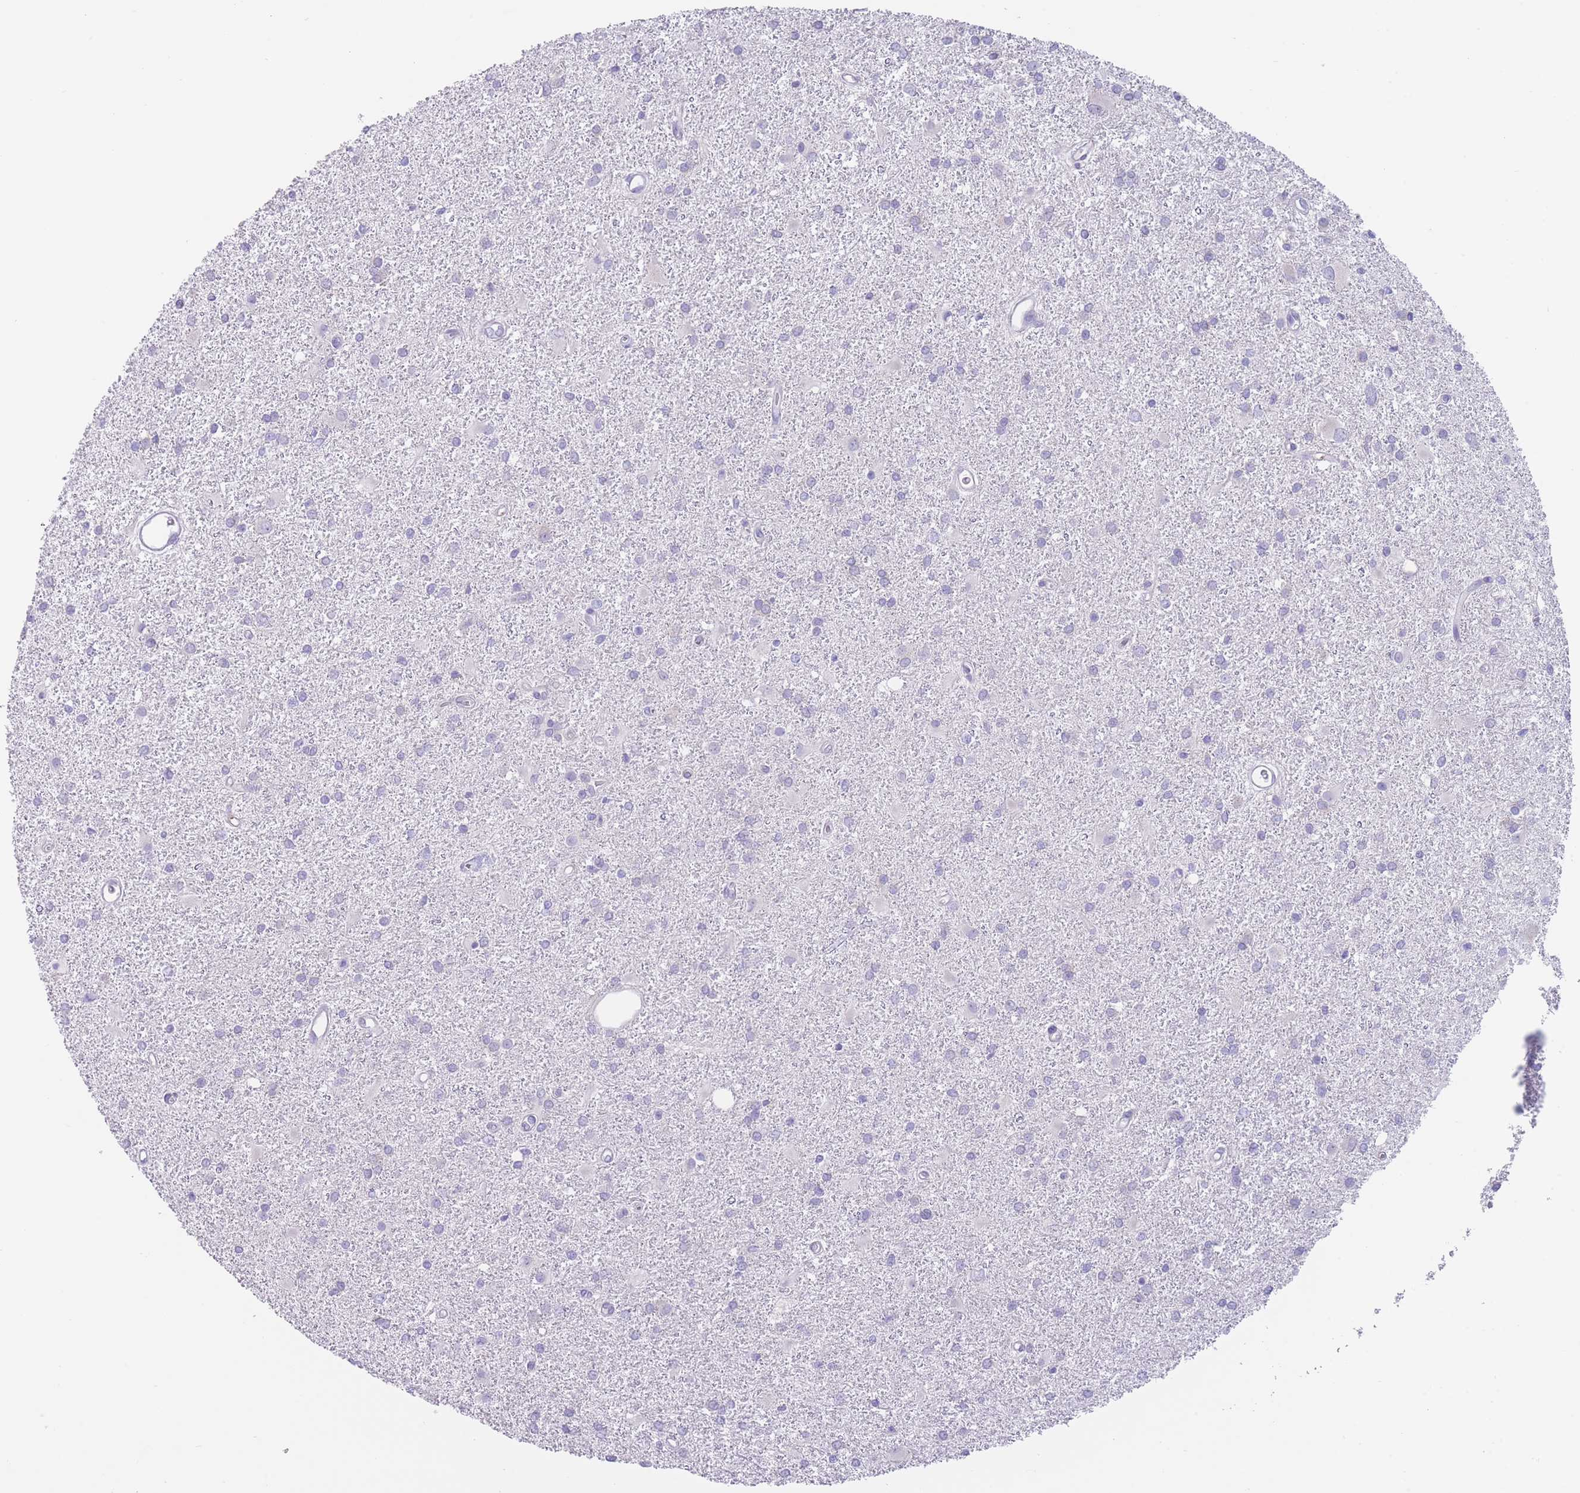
{"staining": {"intensity": "negative", "quantity": "none", "location": "none"}, "tissue": "glioma", "cell_type": "Tumor cells", "image_type": "cancer", "snomed": [{"axis": "morphology", "description": "Glioma, malignant, High grade"}, {"axis": "topography", "description": "Brain"}], "caption": "Tumor cells show no significant expression in glioma.", "gene": "LDB3", "patient": {"sex": "female", "age": 50}}